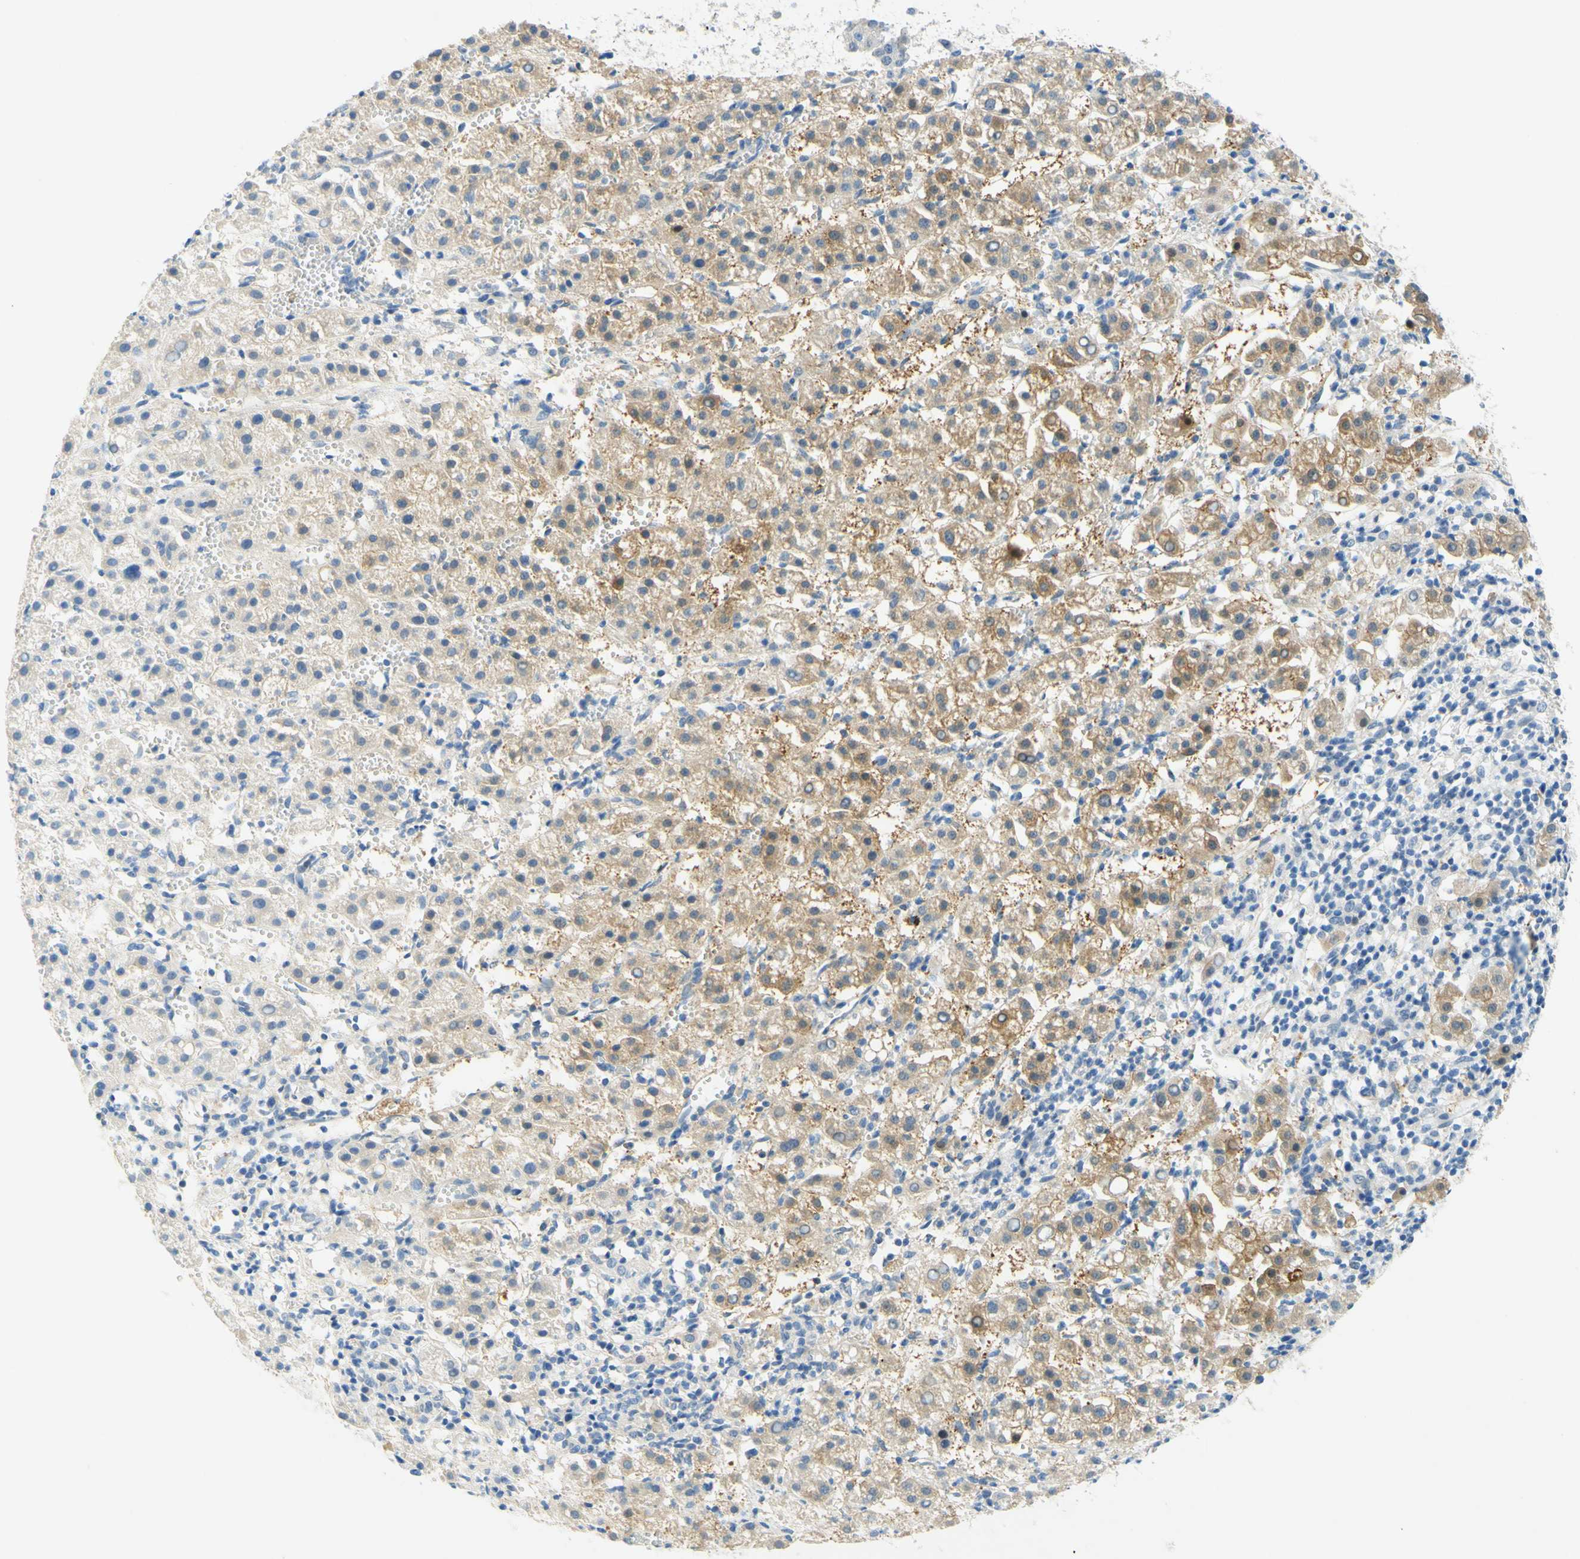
{"staining": {"intensity": "moderate", "quantity": ">75%", "location": "cytoplasmic/membranous"}, "tissue": "liver cancer", "cell_type": "Tumor cells", "image_type": "cancer", "snomed": [{"axis": "morphology", "description": "Carcinoma, Hepatocellular, NOS"}, {"axis": "topography", "description": "Liver"}], "caption": "This micrograph reveals immunohistochemistry (IHC) staining of human liver cancer, with medium moderate cytoplasmic/membranous positivity in approximately >75% of tumor cells.", "gene": "ENTREP2", "patient": {"sex": "female", "age": 58}}